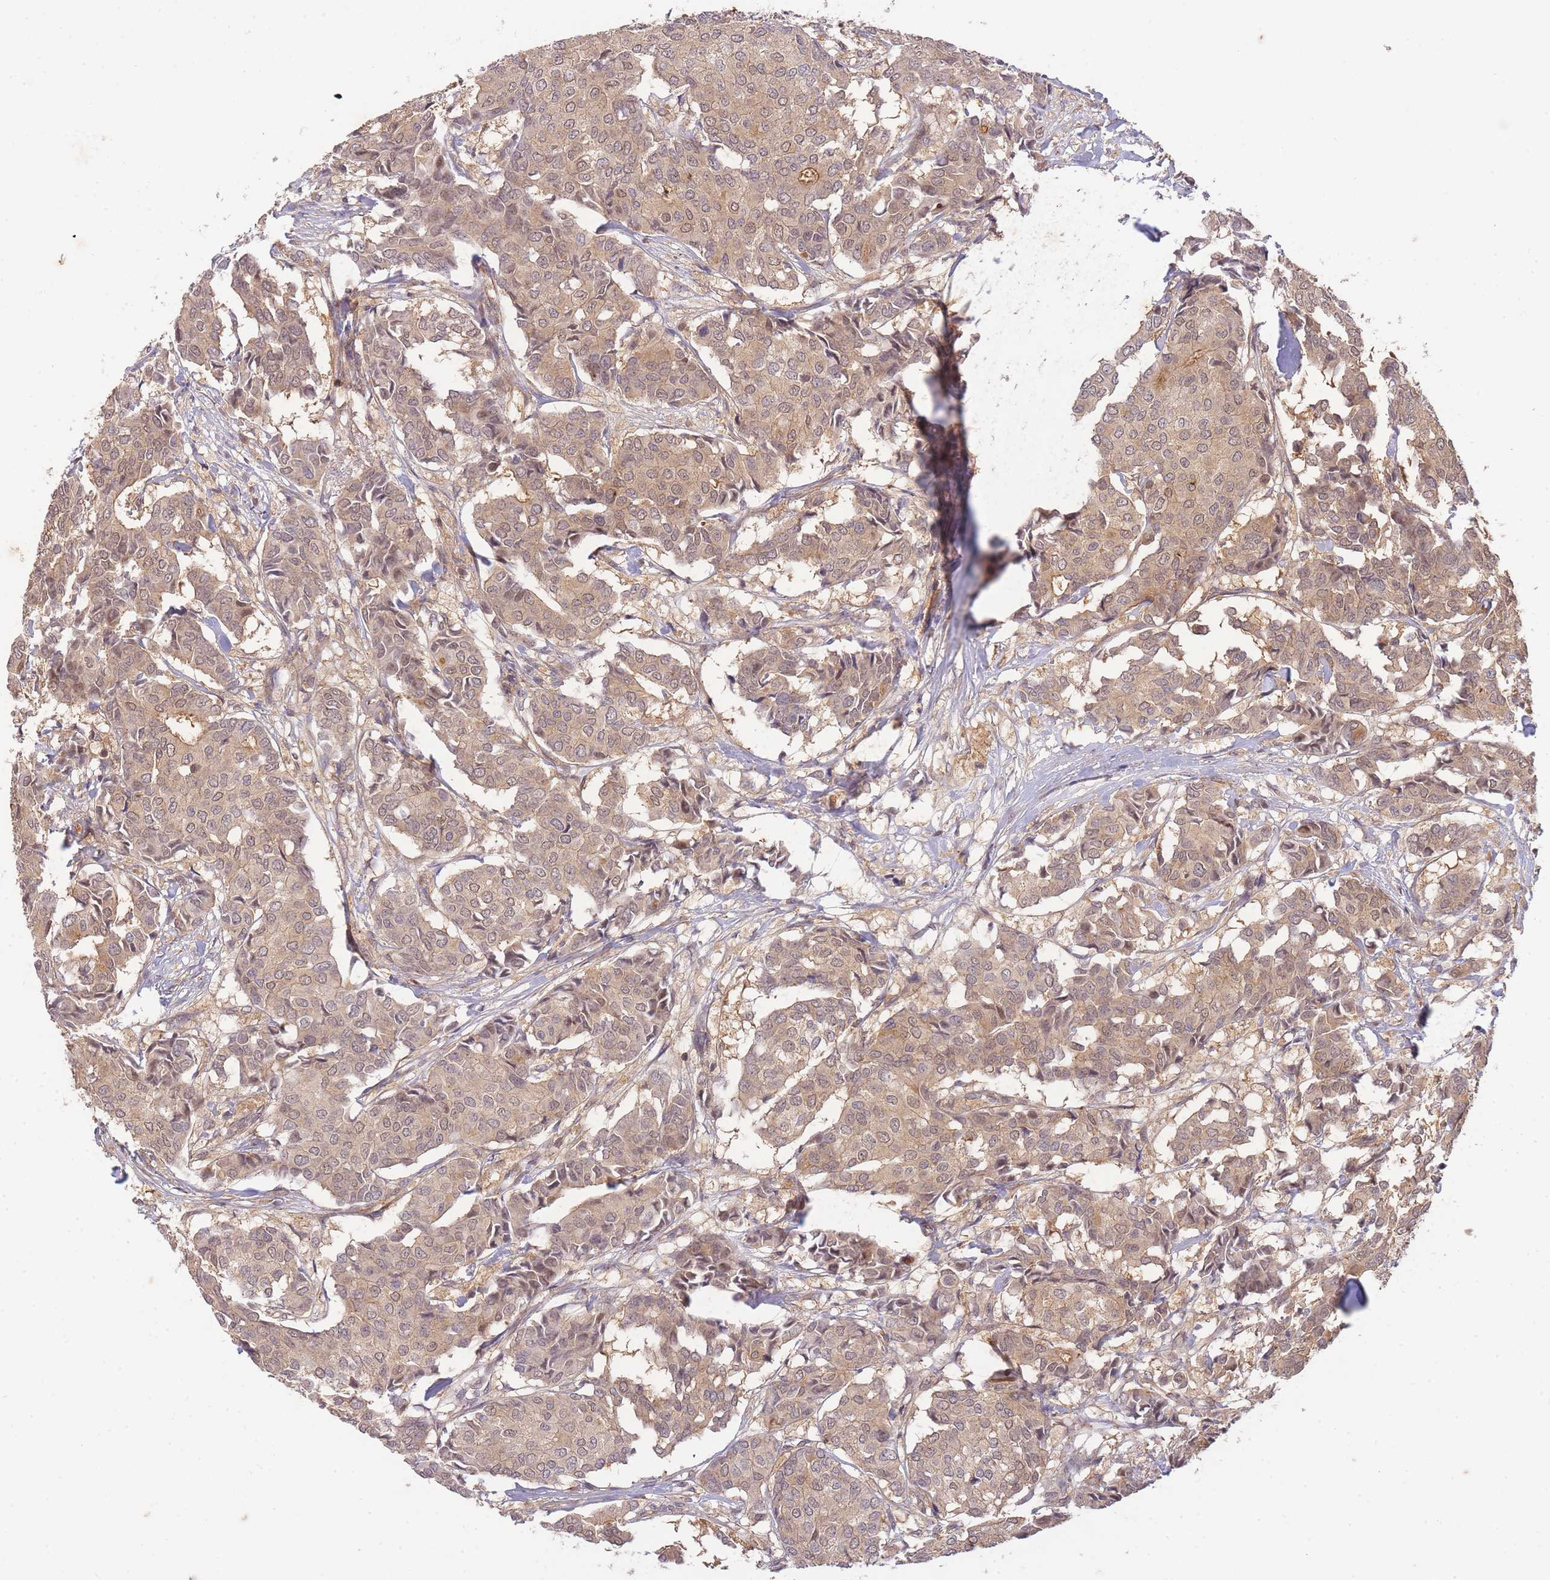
{"staining": {"intensity": "weak", "quantity": ">75%", "location": "cytoplasmic/membranous,nuclear"}, "tissue": "breast cancer", "cell_type": "Tumor cells", "image_type": "cancer", "snomed": [{"axis": "morphology", "description": "Duct carcinoma"}, {"axis": "topography", "description": "Breast"}], "caption": "Immunohistochemistry (IHC) micrograph of neoplastic tissue: human breast cancer stained using immunohistochemistry shows low levels of weak protein expression localized specifically in the cytoplasmic/membranous and nuclear of tumor cells, appearing as a cytoplasmic/membranous and nuclear brown color.", "gene": "ST8SIA4", "patient": {"sex": "female", "age": 75}}